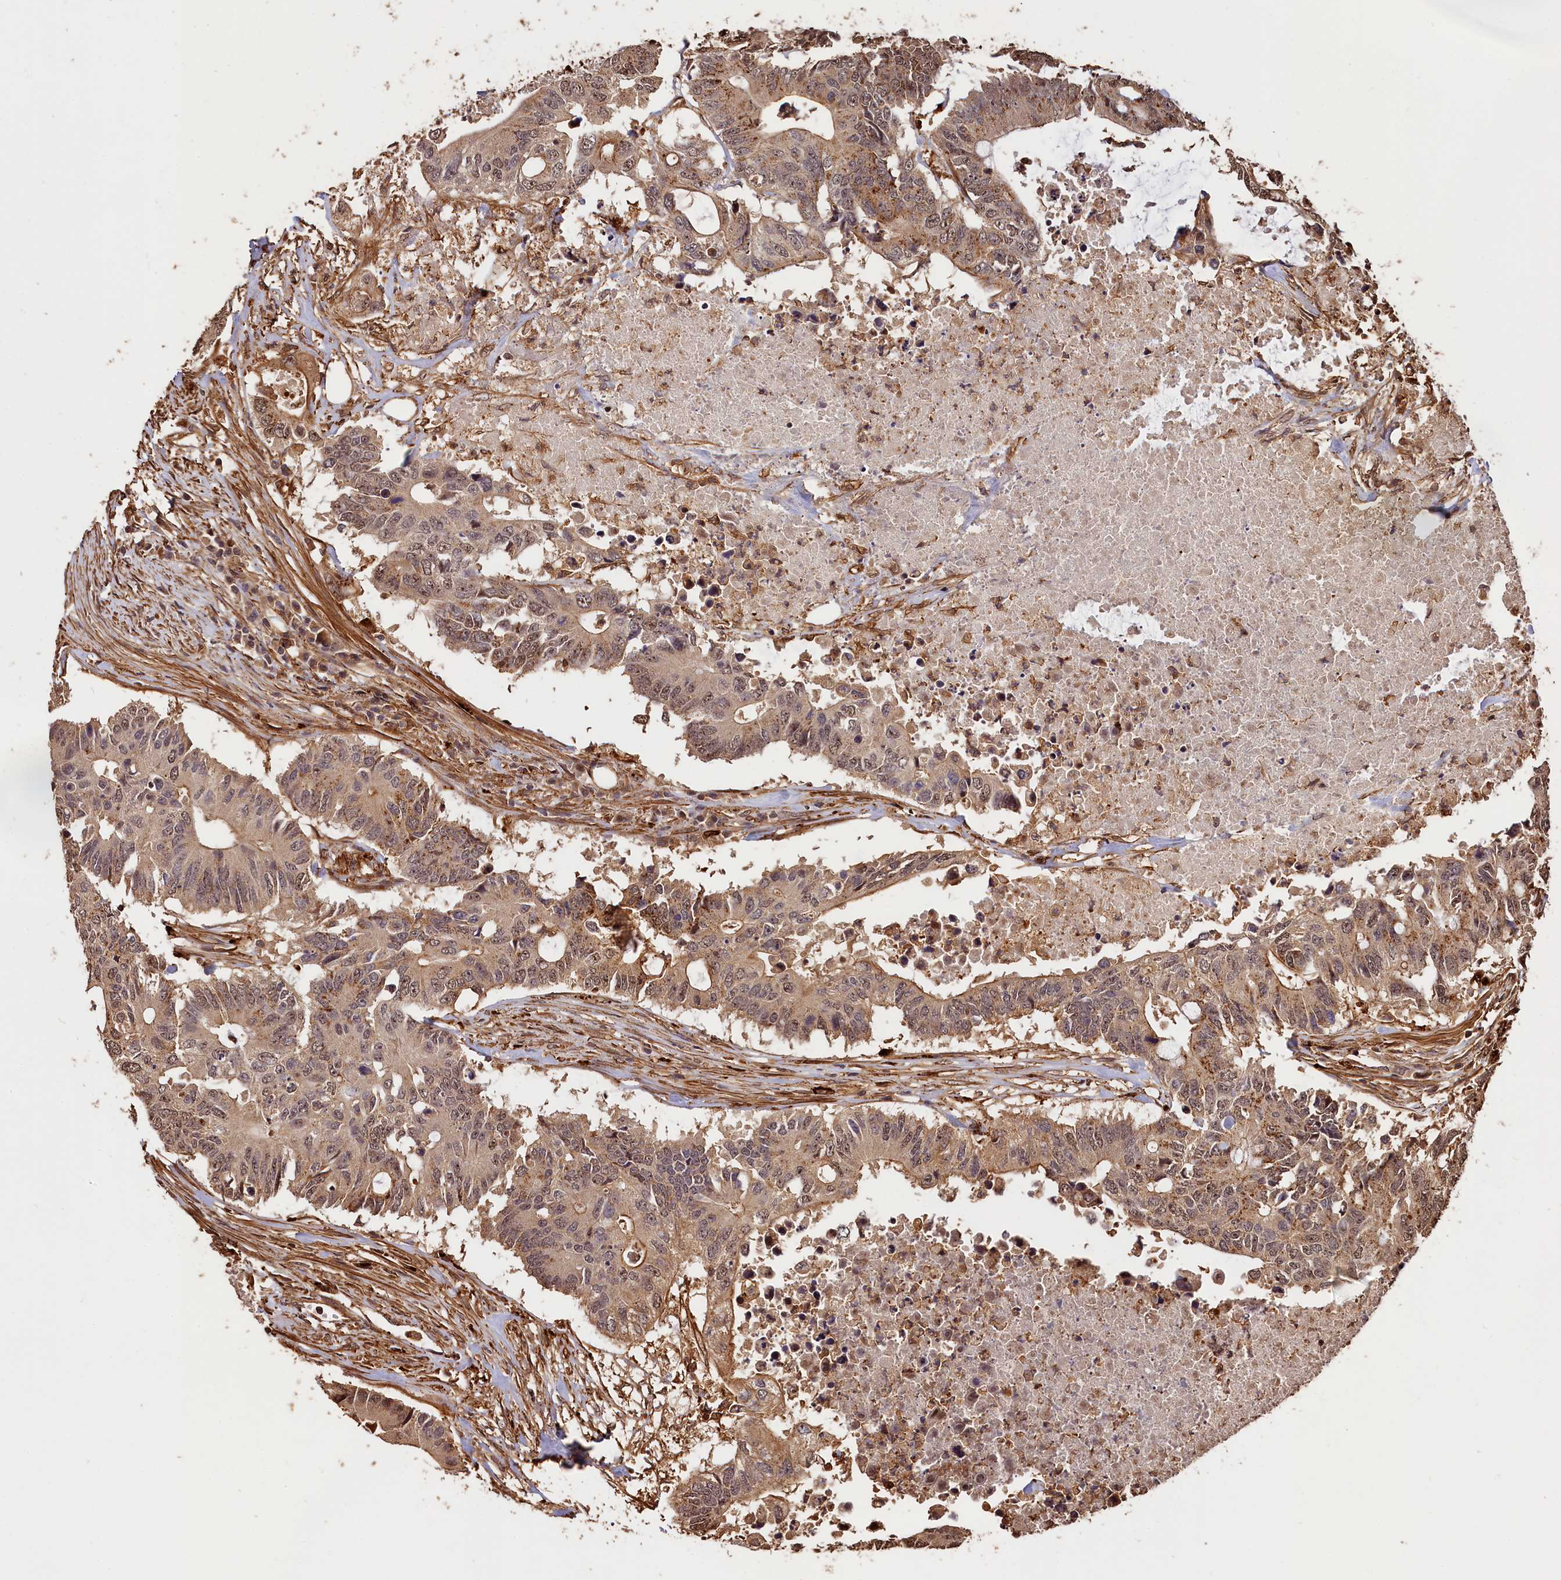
{"staining": {"intensity": "moderate", "quantity": ">75%", "location": "cytoplasmic/membranous,nuclear"}, "tissue": "colorectal cancer", "cell_type": "Tumor cells", "image_type": "cancer", "snomed": [{"axis": "morphology", "description": "Adenocarcinoma, NOS"}, {"axis": "topography", "description": "Colon"}], "caption": "Colorectal cancer stained with a brown dye reveals moderate cytoplasmic/membranous and nuclear positive expression in about >75% of tumor cells.", "gene": "MMP15", "patient": {"sex": "male", "age": 71}}